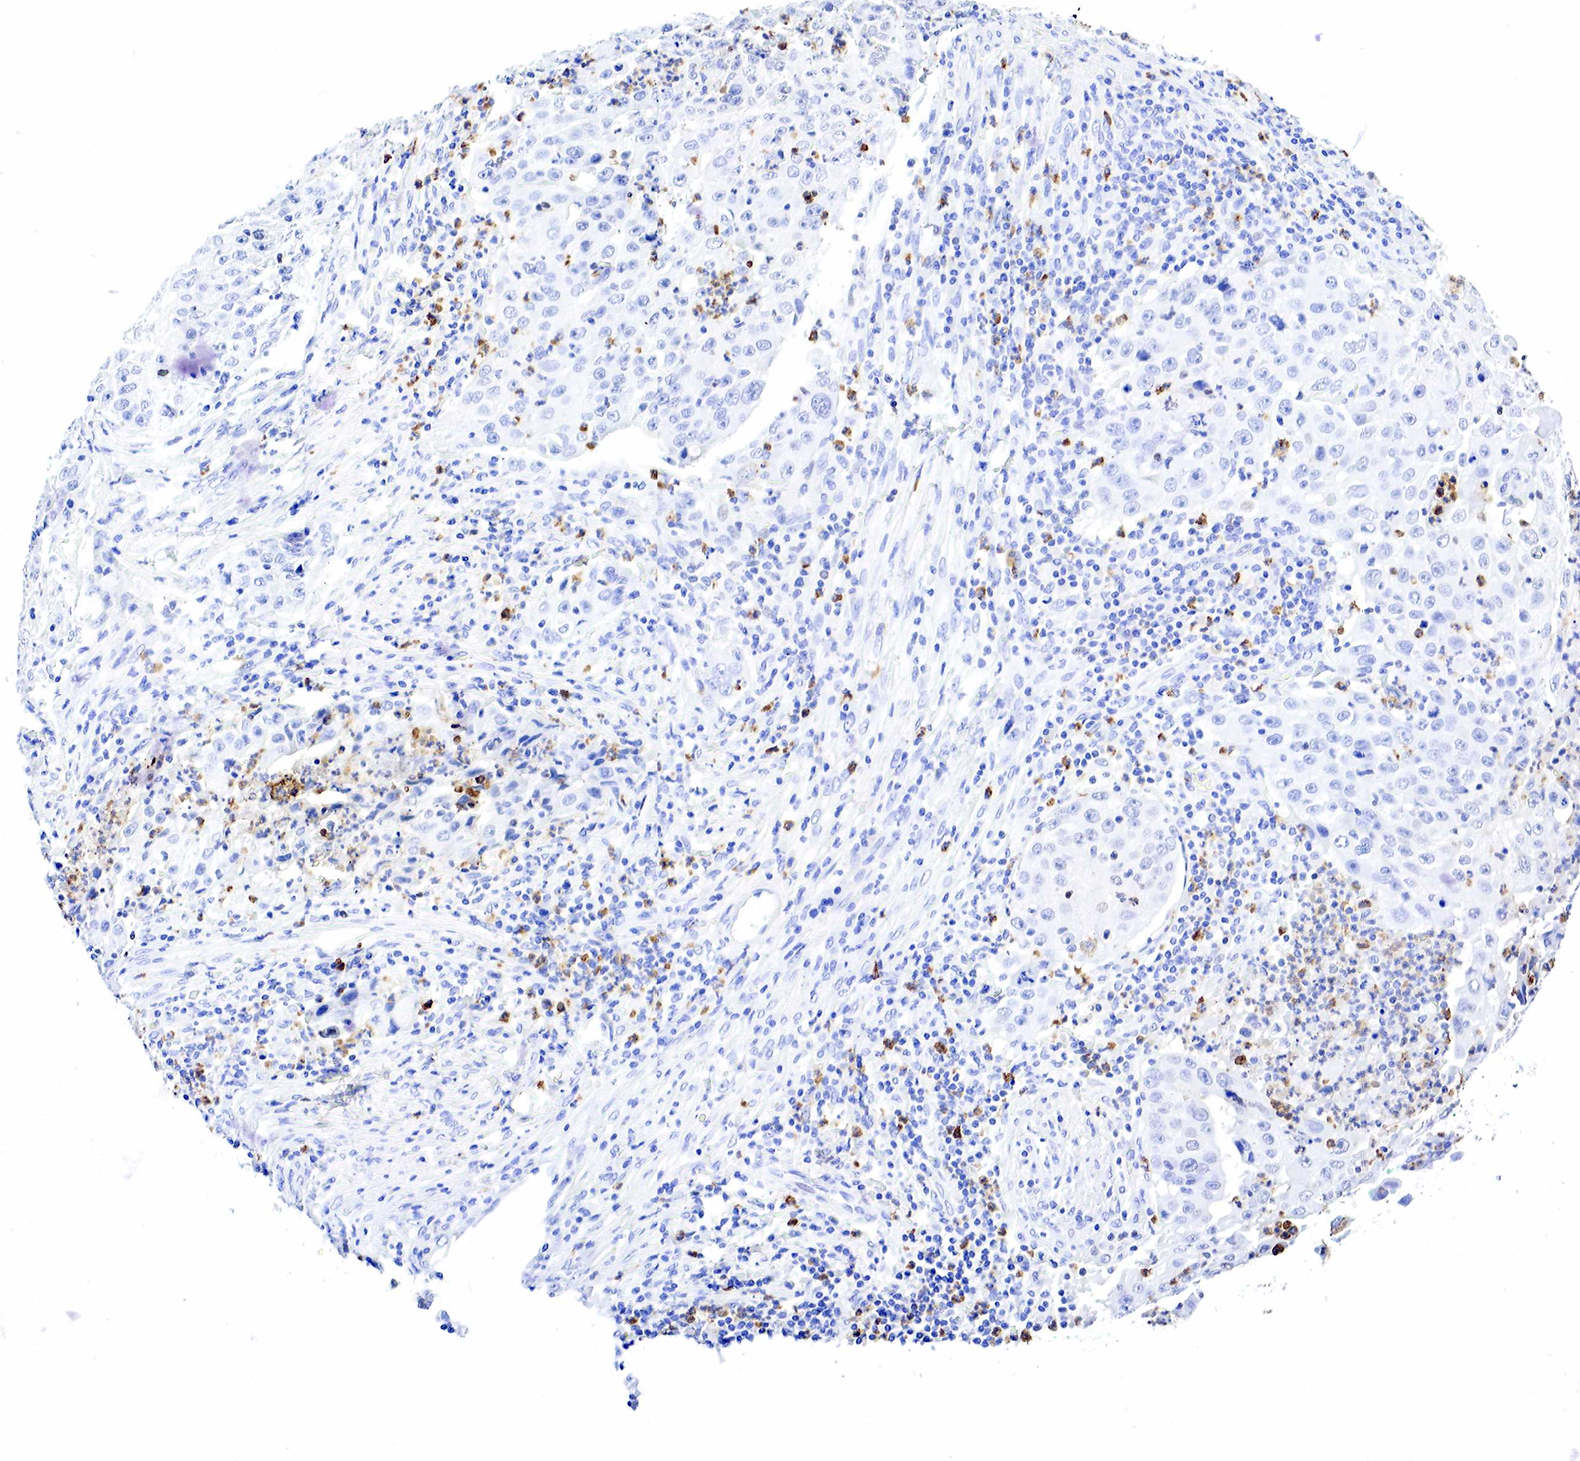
{"staining": {"intensity": "negative", "quantity": "none", "location": "none"}, "tissue": "lung cancer", "cell_type": "Tumor cells", "image_type": "cancer", "snomed": [{"axis": "morphology", "description": "Squamous cell carcinoma, NOS"}, {"axis": "topography", "description": "Lung"}], "caption": "Photomicrograph shows no significant protein expression in tumor cells of squamous cell carcinoma (lung). (DAB IHC visualized using brightfield microscopy, high magnification).", "gene": "FUT4", "patient": {"sex": "male", "age": 64}}